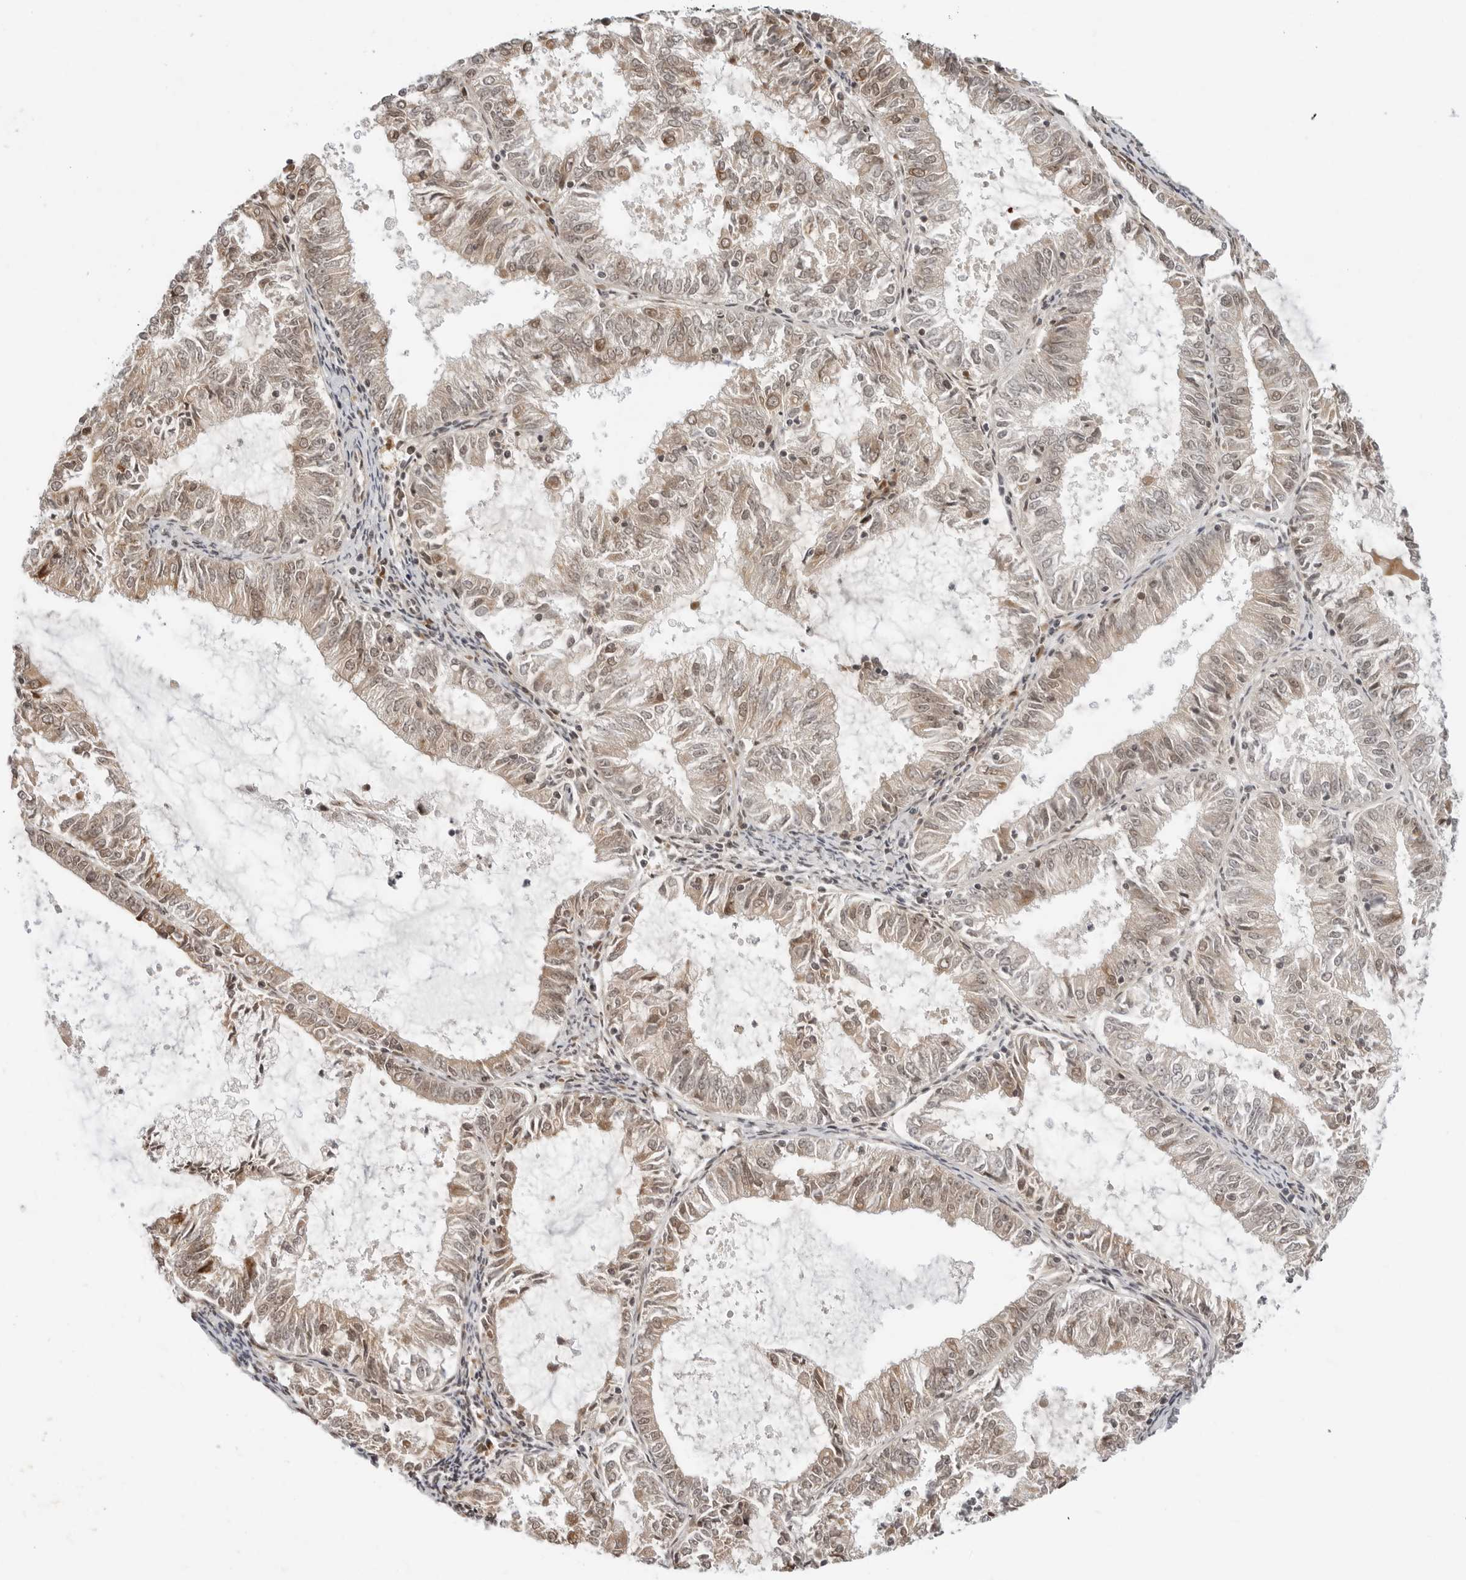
{"staining": {"intensity": "weak", "quantity": ">75%", "location": "cytoplasmic/membranous,nuclear"}, "tissue": "endometrial cancer", "cell_type": "Tumor cells", "image_type": "cancer", "snomed": [{"axis": "morphology", "description": "Adenocarcinoma, NOS"}, {"axis": "topography", "description": "Endometrium"}], "caption": "A high-resolution histopathology image shows immunohistochemistry staining of endometrial cancer (adenocarcinoma), which reveals weak cytoplasmic/membranous and nuclear staining in approximately >75% of tumor cells.", "gene": "TIPRL", "patient": {"sex": "female", "age": 57}}